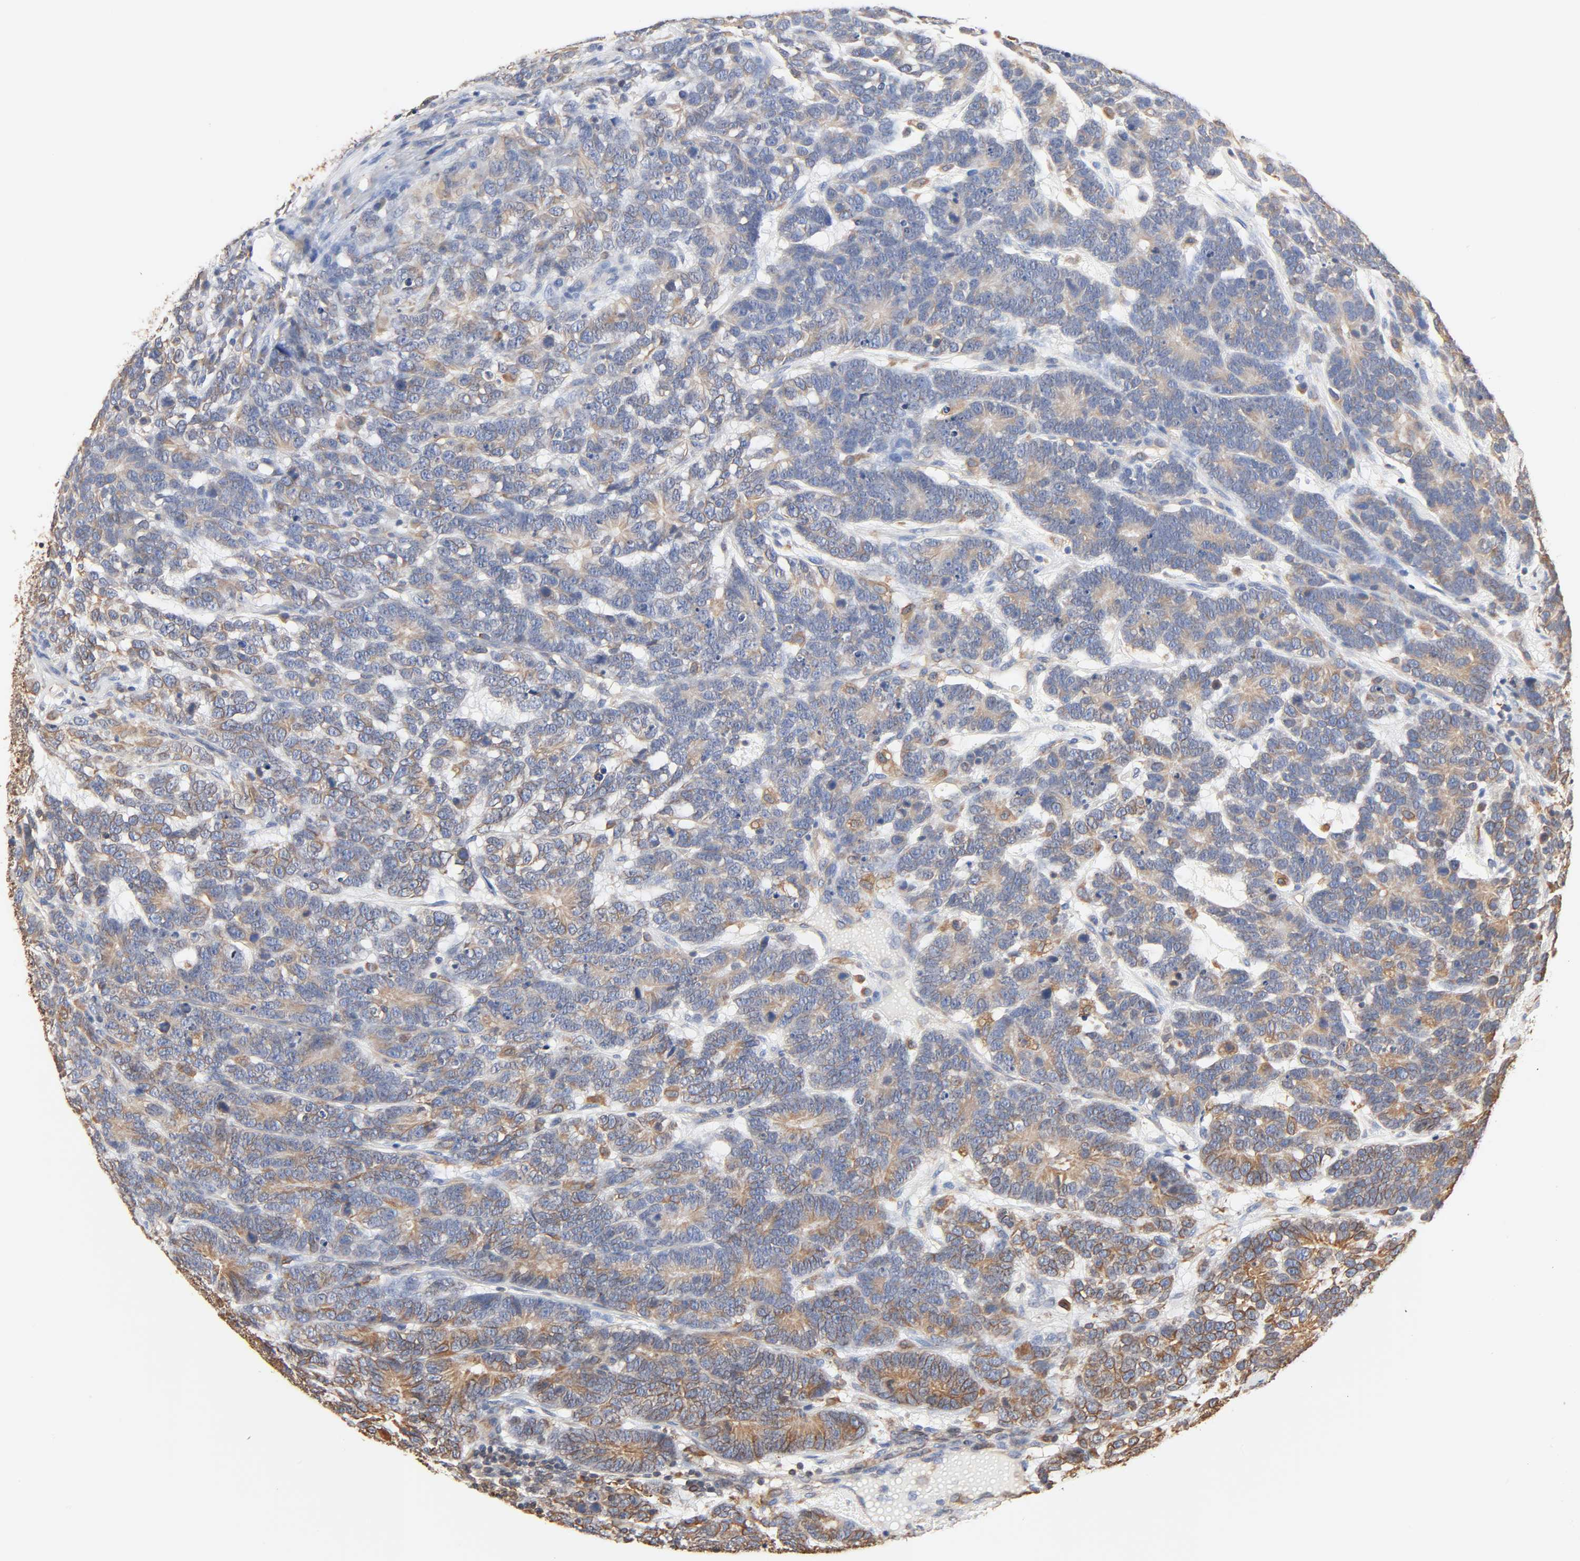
{"staining": {"intensity": "weak", "quantity": ">75%", "location": "cytoplasmic/membranous"}, "tissue": "testis cancer", "cell_type": "Tumor cells", "image_type": "cancer", "snomed": [{"axis": "morphology", "description": "Carcinoma, Embryonal, NOS"}, {"axis": "topography", "description": "Testis"}], "caption": "Testis cancer was stained to show a protein in brown. There is low levels of weak cytoplasmic/membranous staining in about >75% of tumor cells.", "gene": "BCAP31", "patient": {"sex": "male", "age": 26}}